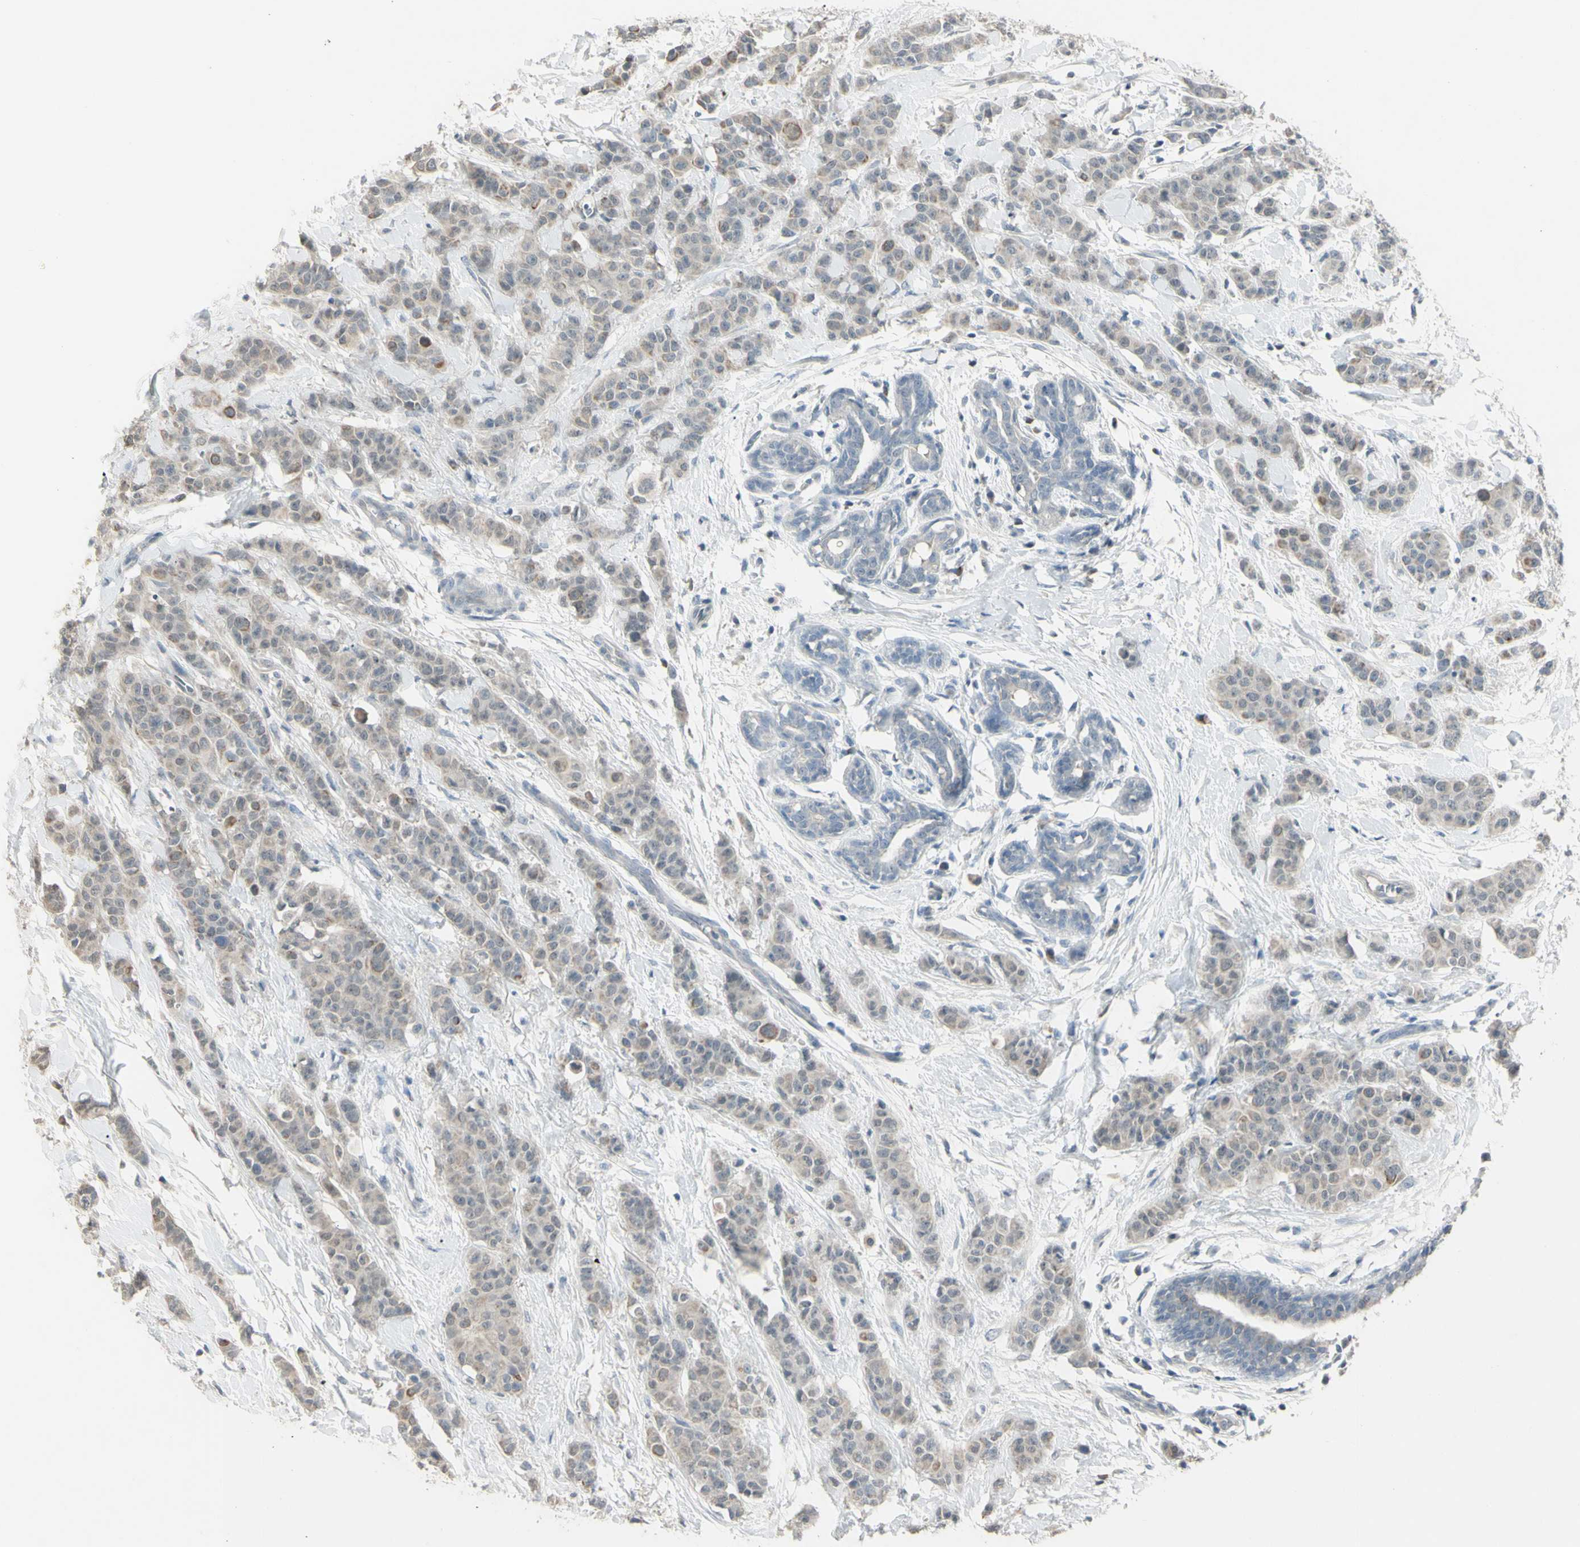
{"staining": {"intensity": "weak", "quantity": ">75%", "location": "cytoplasmic/membranous"}, "tissue": "breast cancer", "cell_type": "Tumor cells", "image_type": "cancer", "snomed": [{"axis": "morphology", "description": "Normal tissue, NOS"}, {"axis": "morphology", "description": "Duct carcinoma"}, {"axis": "topography", "description": "Breast"}], "caption": "Weak cytoplasmic/membranous positivity for a protein is seen in approximately >75% of tumor cells of breast infiltrating ductal carcinoma using immunohistochemistry (IHC).", "gene": "PIAS4", "patient": {"sex": "female", "age": 40}}